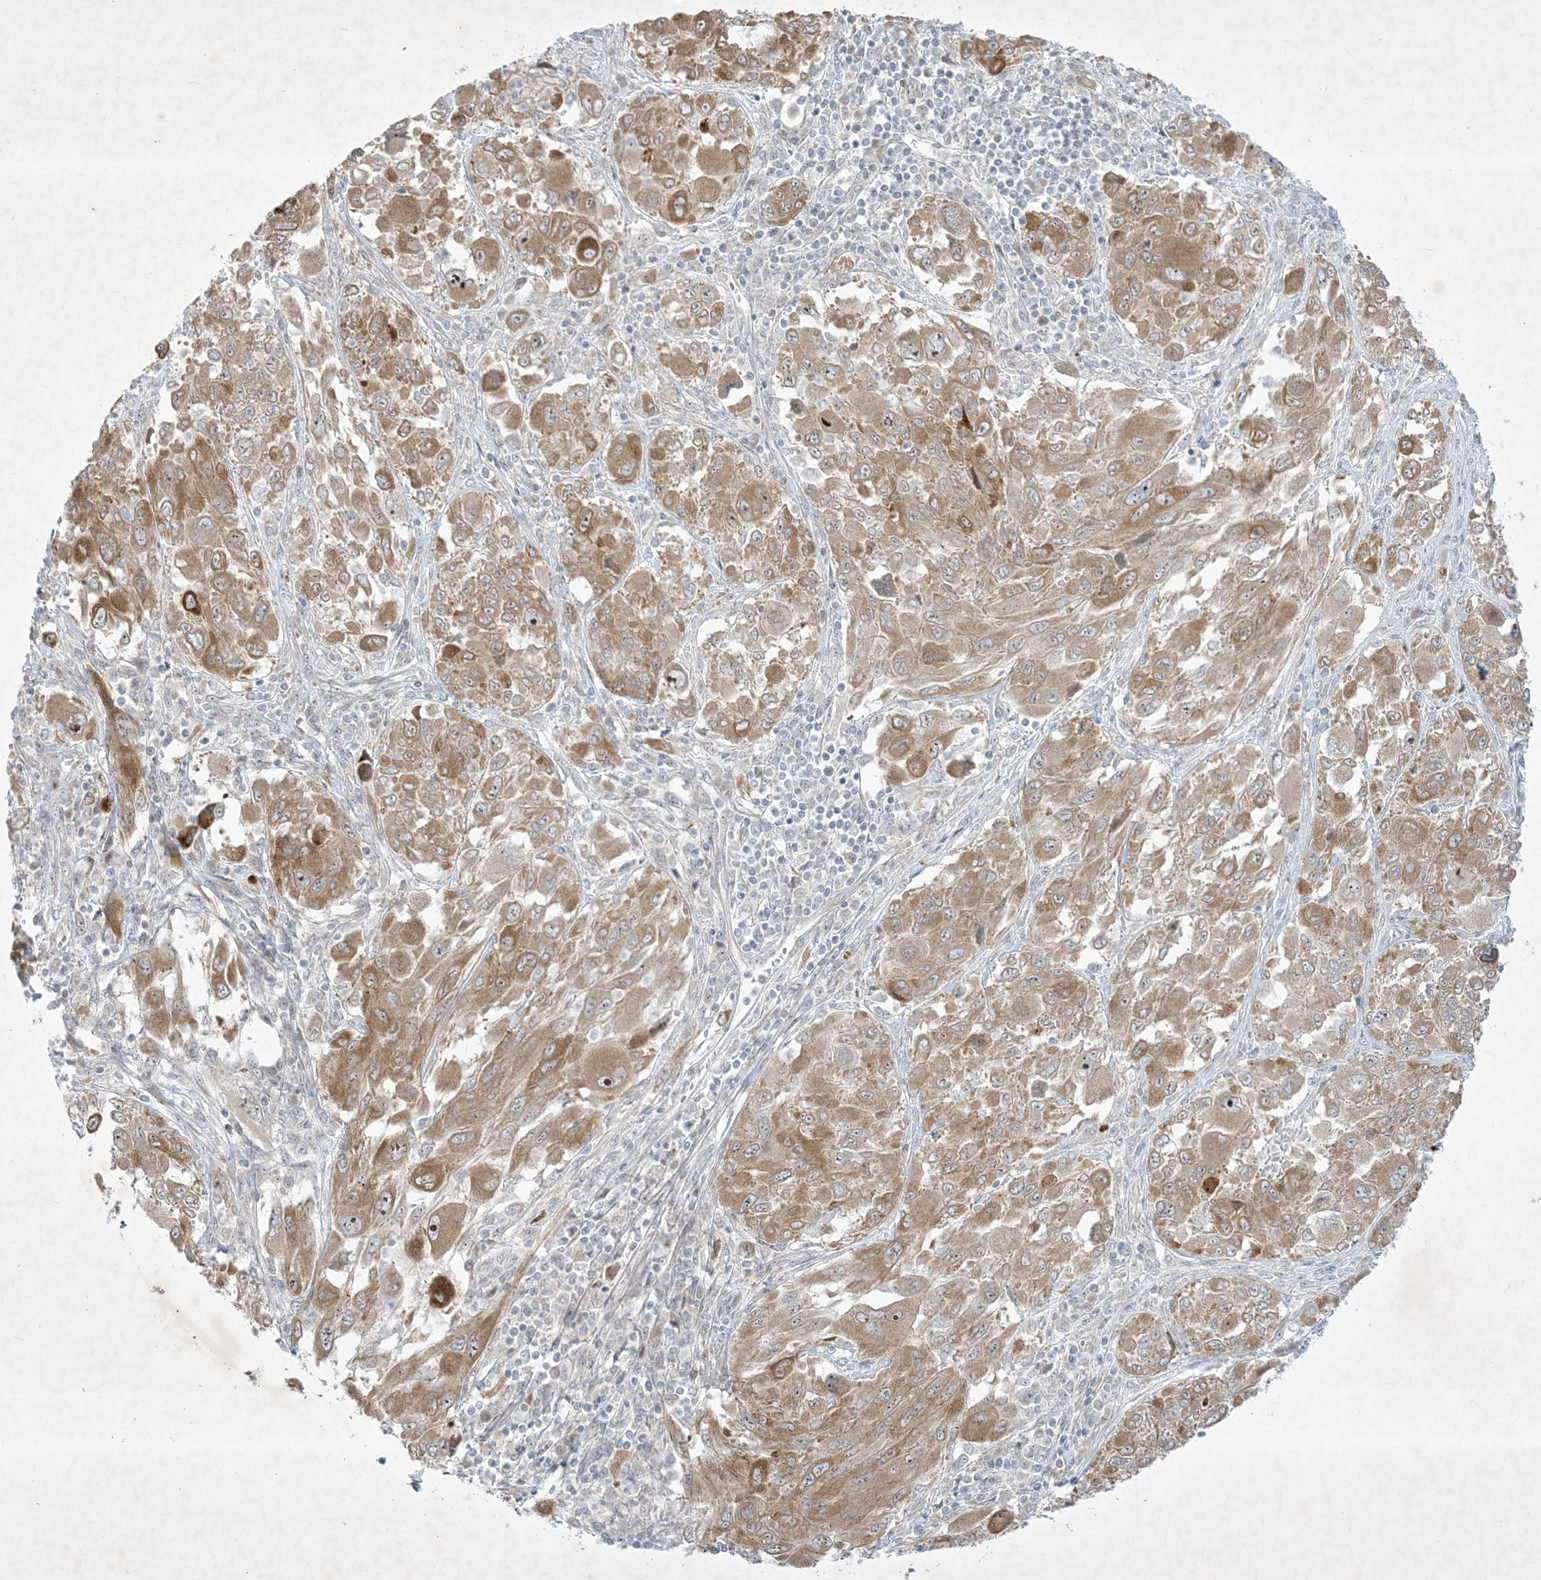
{"staining": {"intensity": "moderate", "quantity": ">75%", "location": "cytoplasmic/membranous,nuclear"}, "tissue": "melanoma", "cell_type": "Tumor cells", "image_type": "cancer", "snomed": [{"axis": "morphology", "description": "Malignant melanoma, NOS"}, {"axis": "topography", "description": "Skin"}], "caption": "An immunohistochemistry micrograph of tumor tissue is shown. Protein staining in brown shows moderate cytoplasmic/membranous and nuclear positivity in melanoma within tumor cells.", "gene": "SOGA3", "patient": {"sex": "female", "age": 91}}